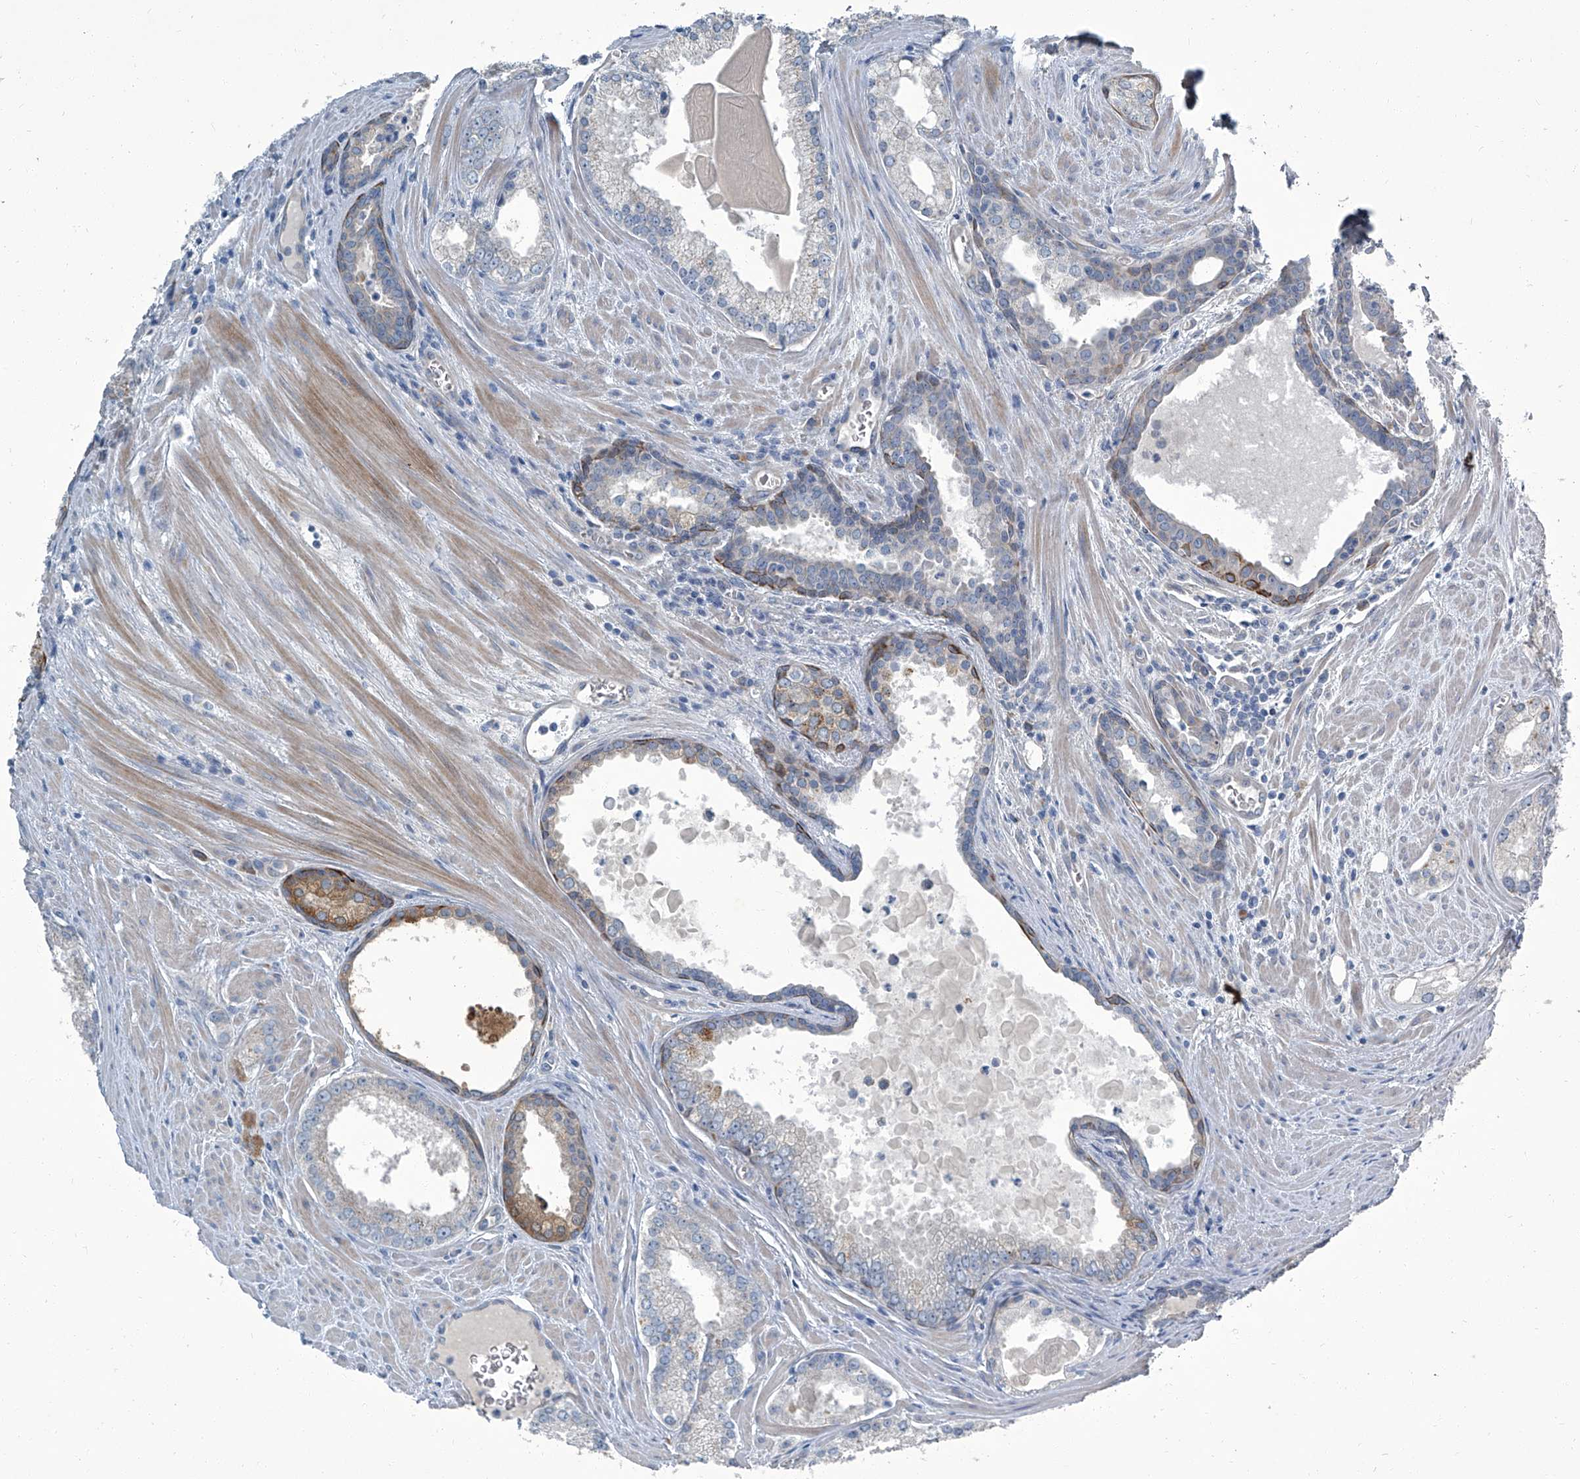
{"staining": {"intensity": "negative", "quantity": "none", "location": "none"}, "tissue": "prostate cancer", "cell_type": "Tumor cells", "image_type": "cancer", "snomed": [{"axis": "morphology", "description": "Adenocarcinoma, Low grade"}, {"axis": "topography", "description": "Prostate"}], "caption": "Histopathology image shows no protein expression in tumor cells of prostate adenocarcinoma (low-grade) tissue.", "gene": "SLC26A11", "patient": {"sex": "male", "age": 54}}